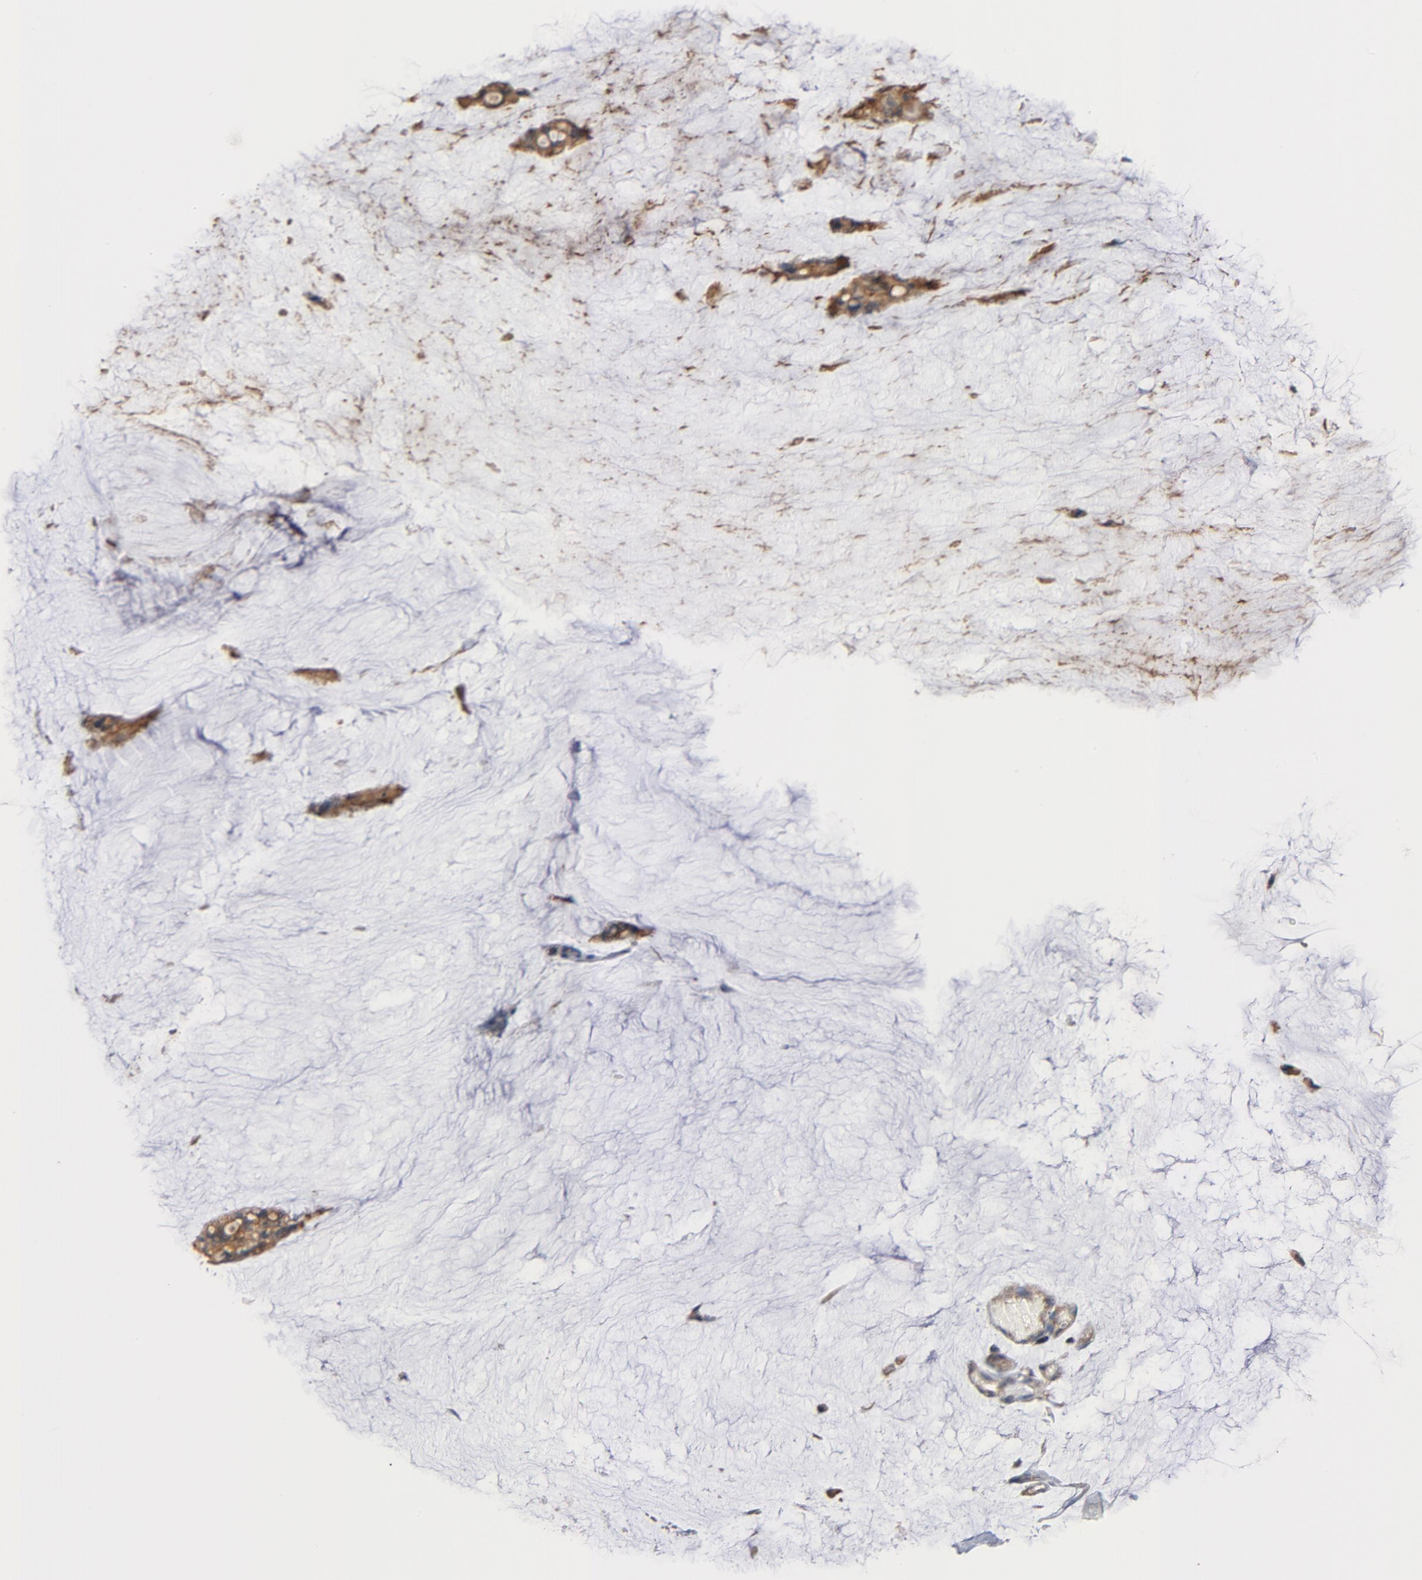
{"staining": {"intensity": "moderate", "quantity": ">75%", "location": "cytoplasmic/membranous"}, "tissue": "ovarian cancer", "cell_type": "Tumor cells", "image_type": "cancer", "snomed": [{"axis": "morphology", "description": "Cystadenocarcinoma, mucinous, NOS"}, {"axis": "topography", "description": "Ovary"}], "caption": "There is medium levels of moderate cytoplasmic/membranous positivity in tumor cells of ovarian mucinous cystadenocarcinoma, as demonstrated by immunohistochemical staining (brown color).", "gene": "RAPGEF4", "patient": {"sex": "female", "age": 39}}